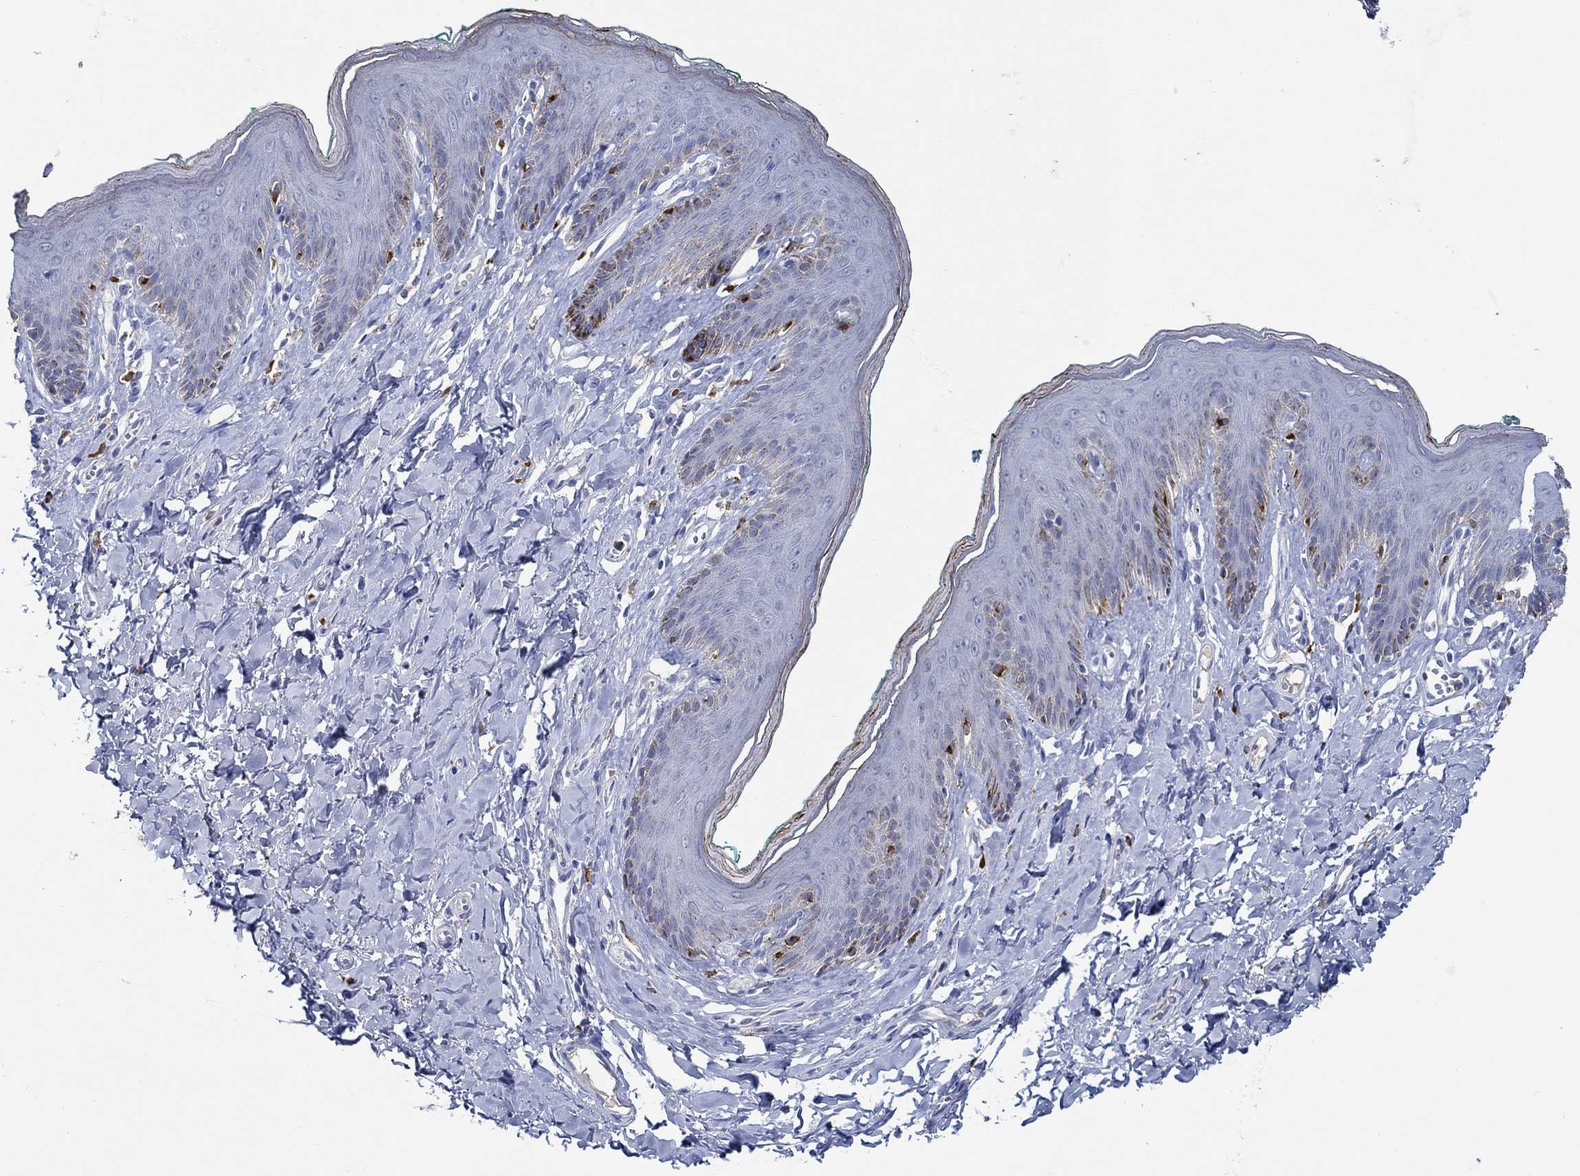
{"staining": {"intensity": "negative", "quantity": "none", "location": "none"}, "tissue": "skin", "cell_type": "Epidermal cells", "image_type": "normal", "snomed": [{"axis": "morphology", "description": "Normal tissue, NOS"}, {"axis": "topography", "description": "Vulva"}], "caption": "The image displays no significant staining in epidermal cells of skin.", "gene": "CPM", "patient": {"sex": "female", "age": 66}}